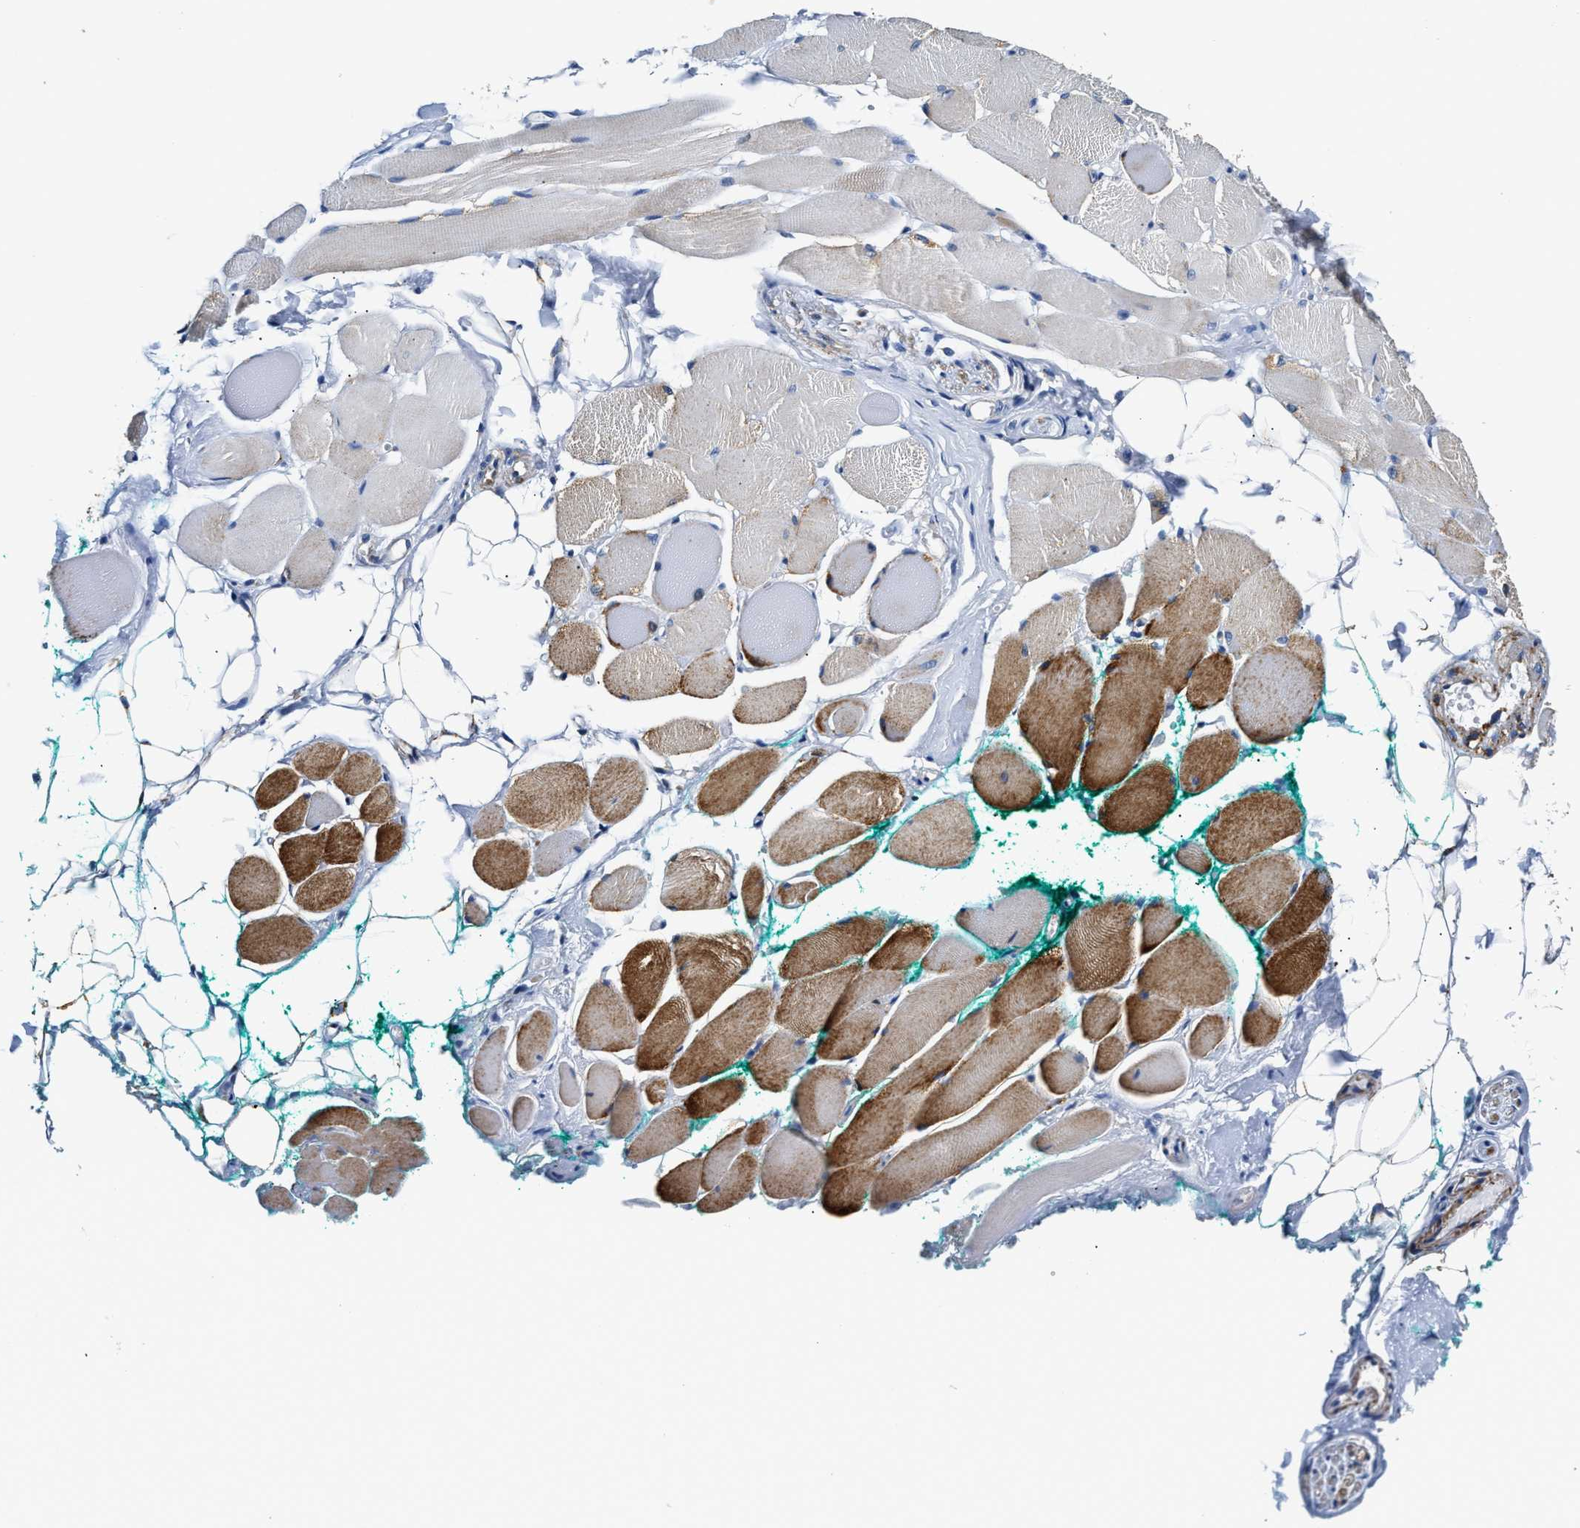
{"staining": {"intensity": "strong", "quantity": "25%-75%", "location": "cytoplasmic/membranous"}, "tissue": "skeletal muscle", "cell_type": "Myocytes", "image_type": "normal", "snomed": [{"axis": "morphology", "description": "Normal tissue, NOS"}, {"axis": "topography", "description": "Skeletal muscle"}, {"axis": "topography", "description": "Peripheral nerve tissue"}], "caption": "Immunohistochemistry (DAB) staining of normal human skeletal muscle displays strong cytoplasmic/membranous protein positivity in approximately 25%-75% of myocytes.", "gene": "ACADVL", "patient": {"sex": "female", "age": 84}}